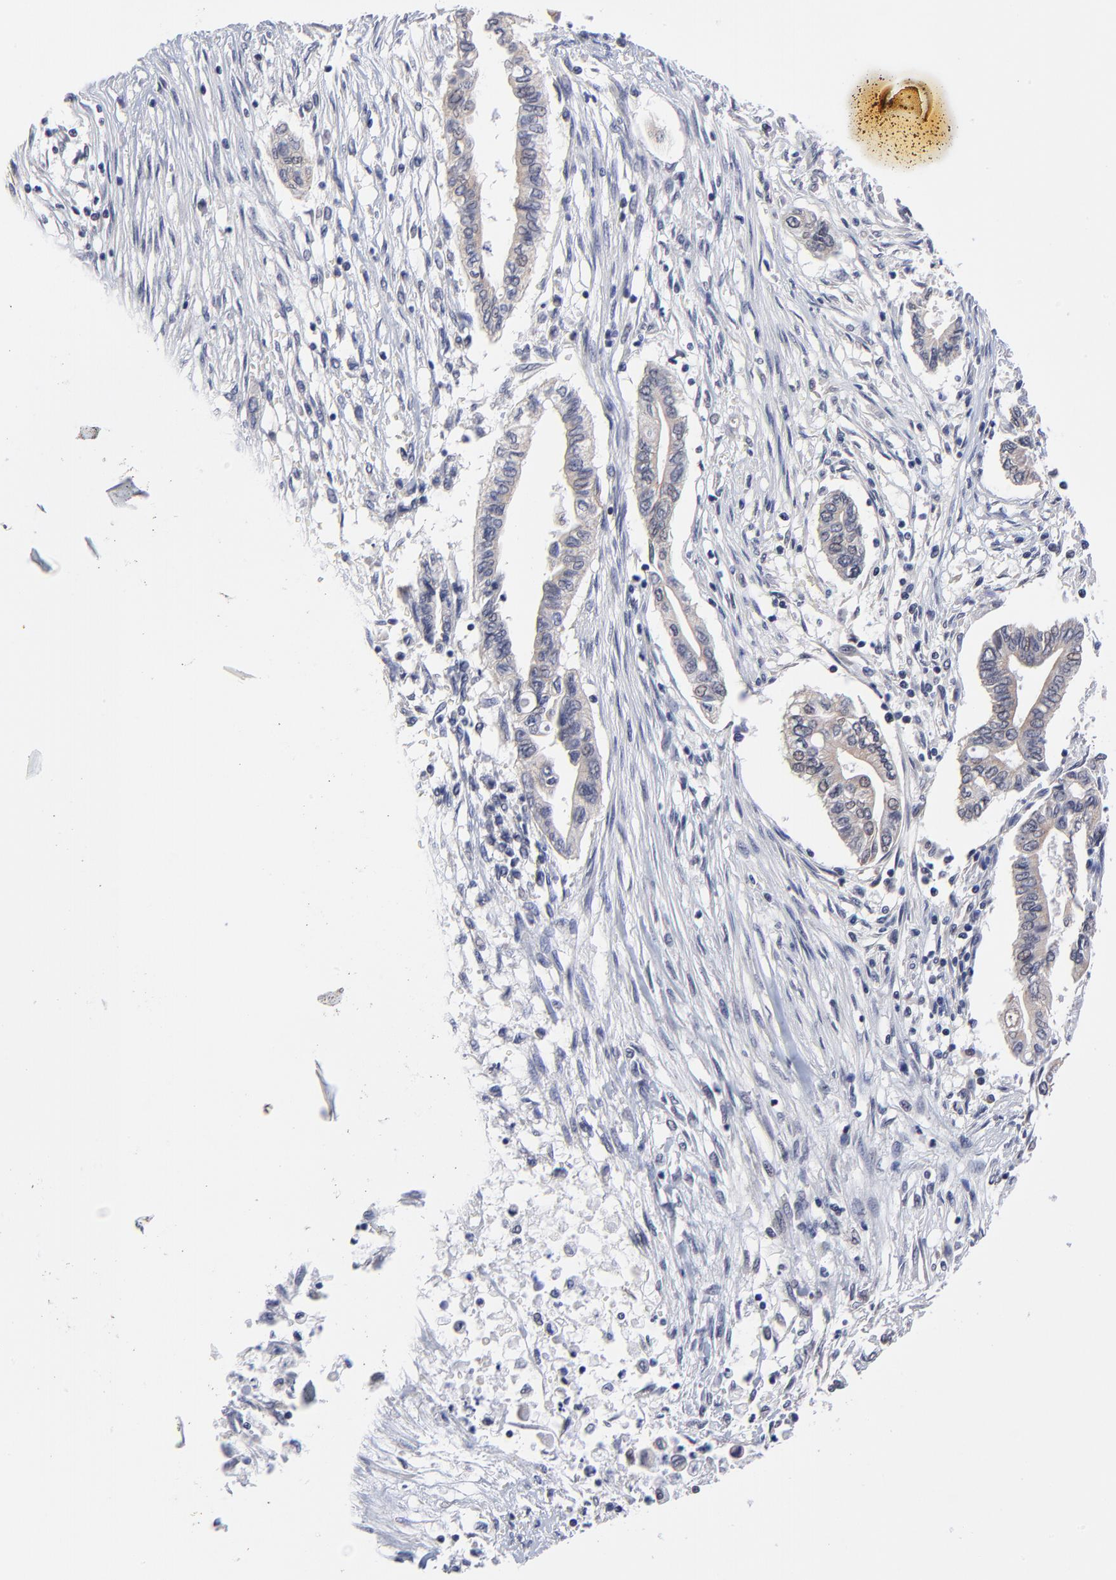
{"staining": {"intensity": "weak", "quantity": ">75%", "location": "cytoplasmic/membranous"}, "tissue": "pancreatic cancer", "cell_type": "Tumor cells", "image_type": "cancer", "snomed": [{"axis": "morphology", "description": "Adenocarcinoma, NOS"}, {"axis": "topography", "description": "Pancreas"}], "caption": "This is an image of immunohistochemistry (IHC) staining of pancreatic cancer (adenocarcinoma), which shows weak expression in the cytoplasmic/membranous of tumor cells.", "gene": "FBXO8", "patient": {"sex": "female", "age": 57}}